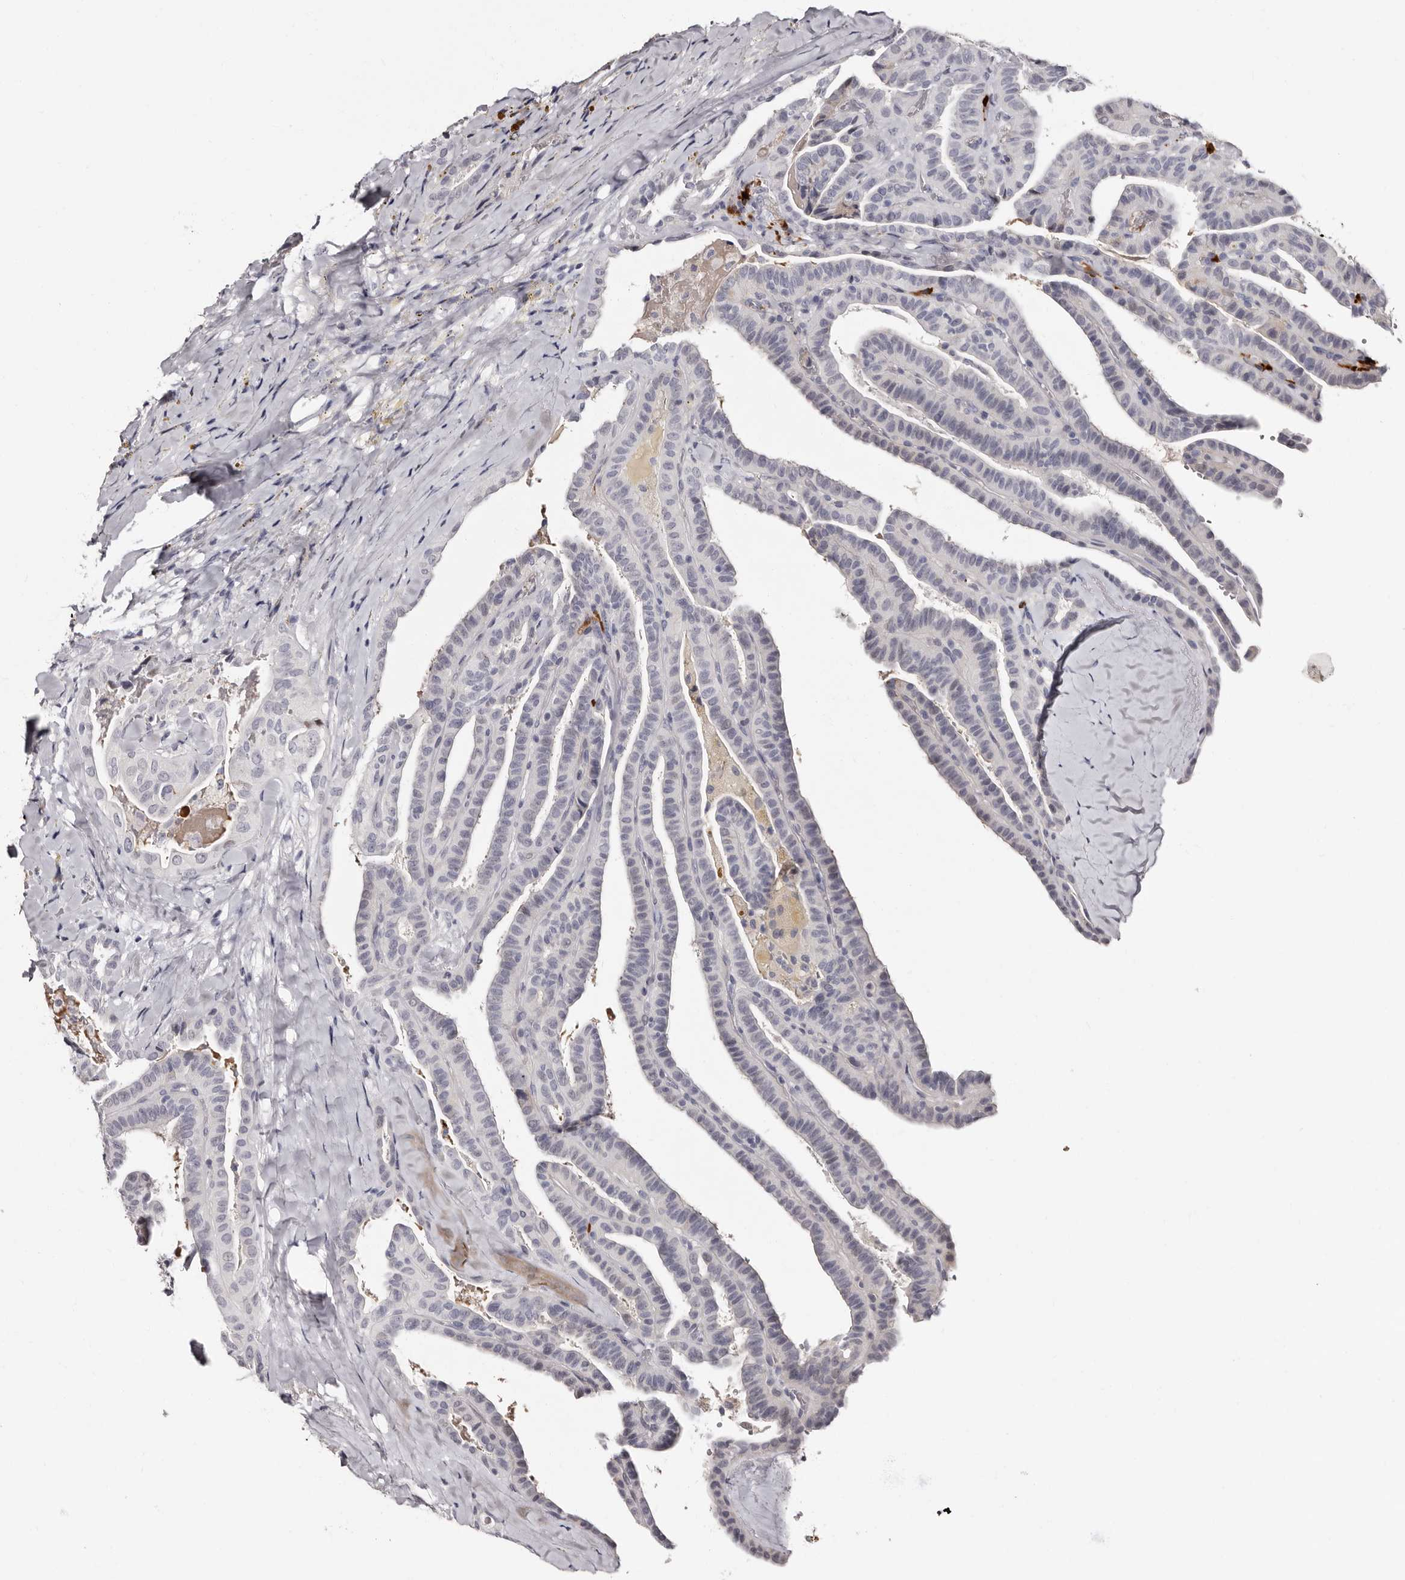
{"staining": {"intensity": "negative", "quantity": "none", "location": "none"}, "tissue": "thyroid cancer", "cell_type": "Tumor cells", "image_type": "cancer", "snomed": [{"axis": "morphology", "description": "Papillary adenocarcinoma, NOS"}, {"axis": "topography", "description": "Thyroid gland"}], "caption": "Immunohistochemical staining of thyroid papillary adenocarcinoma shows no significant staining in tumor cells.", "gene": "TBC1D22B", "patient": {"sex": "male", "age": 77}}